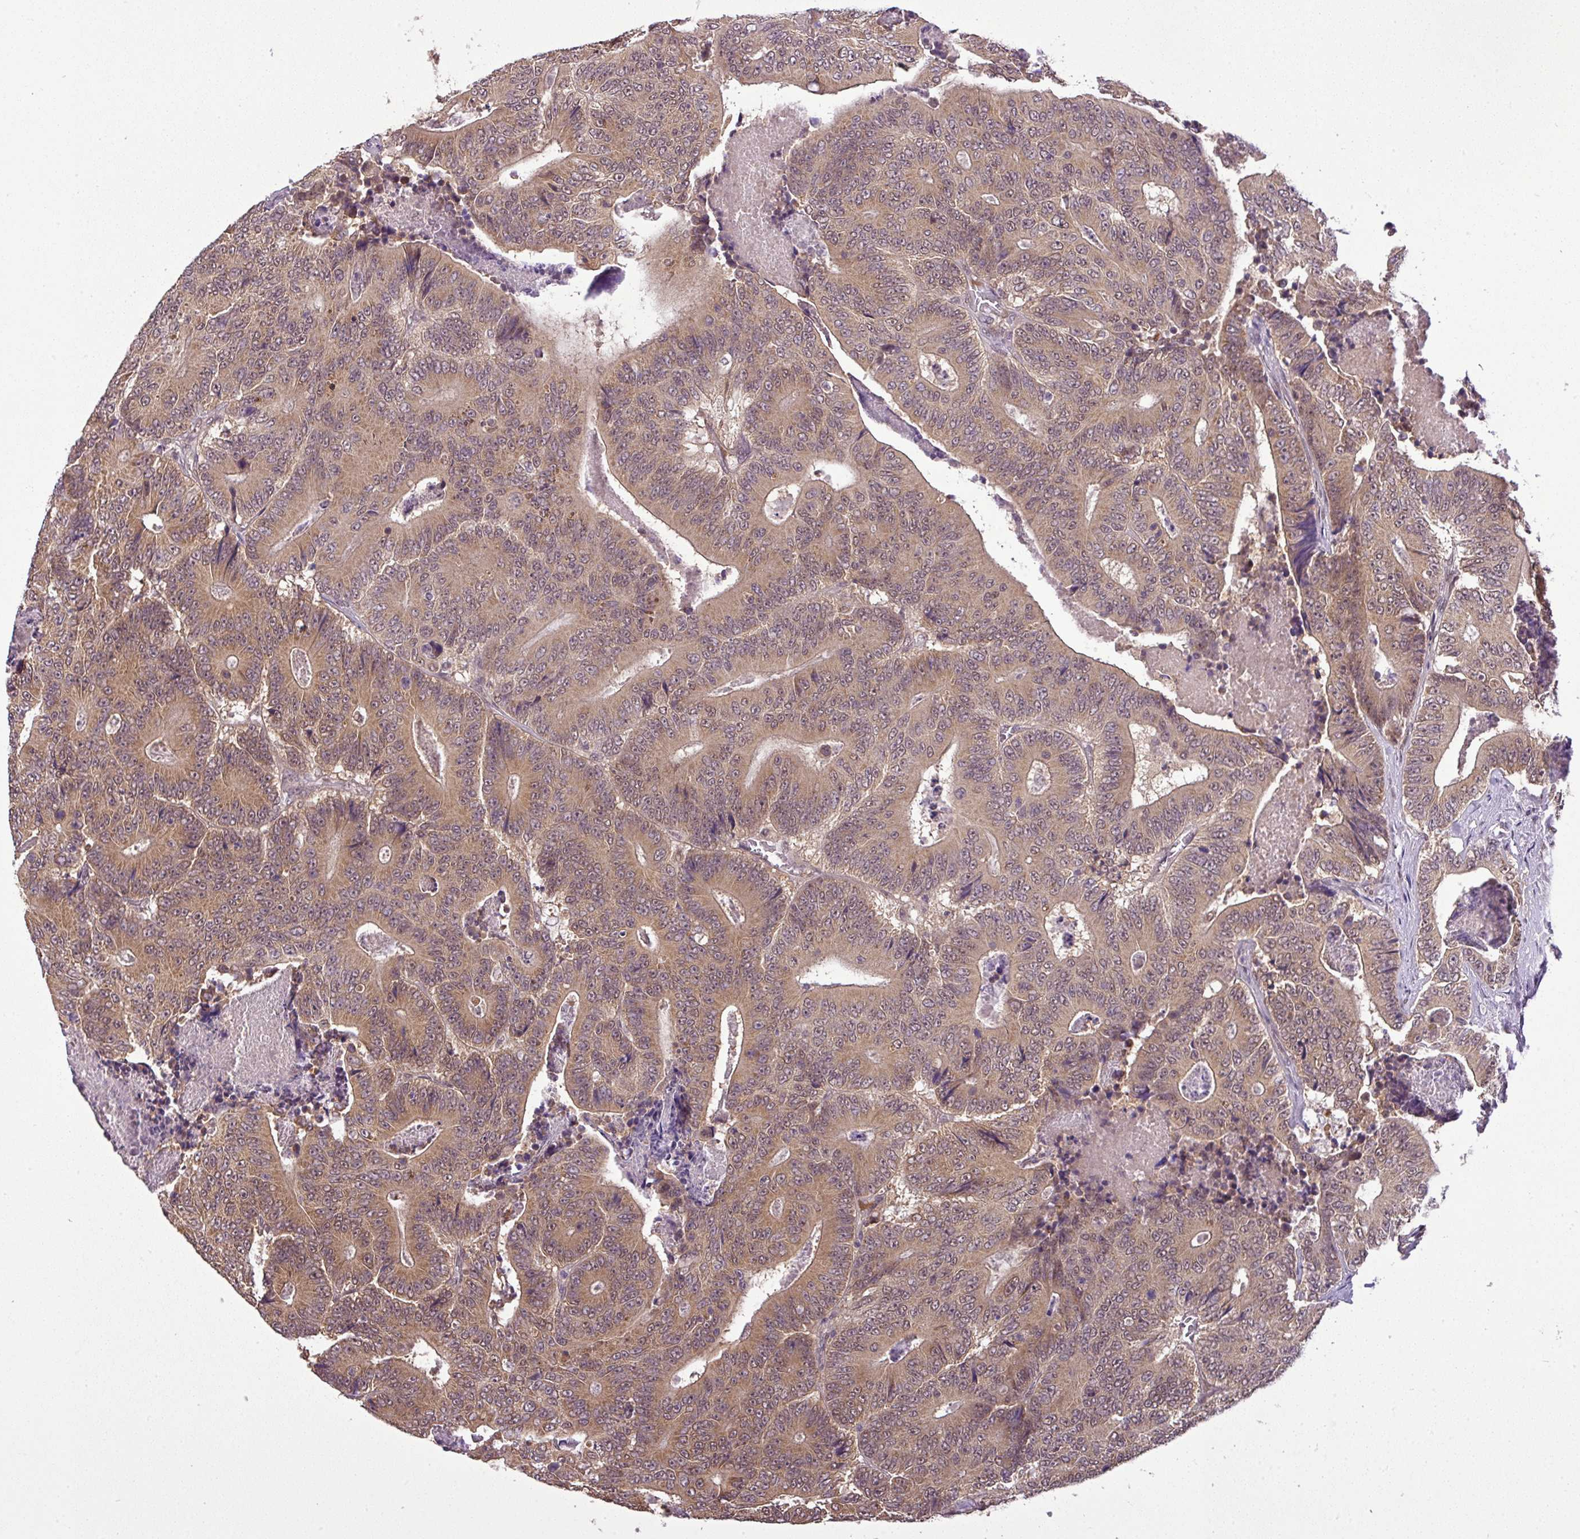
{"staining": {"intensity": "moderate", "quantity": ">75%", "location": "cytoplasmic/membranous"}, "tissue": "colorectal cancer", "cell_type": "Tumor cells", "image_type": "cancer", "snomed": [{"axis": "morphology", "description": "Adenocarcinoma, NOS"}, {"axis": "topography", "description": "Colon"}], "caption": "Colorectal cancer (adenocarcinoma) stained with immunohistochemistry exhibits moderate cytoplasmic/membranous staining in about >75% of tumor cells.", "gene": "MFHAS1", "patient": {"sex": "male", "age": 83}}